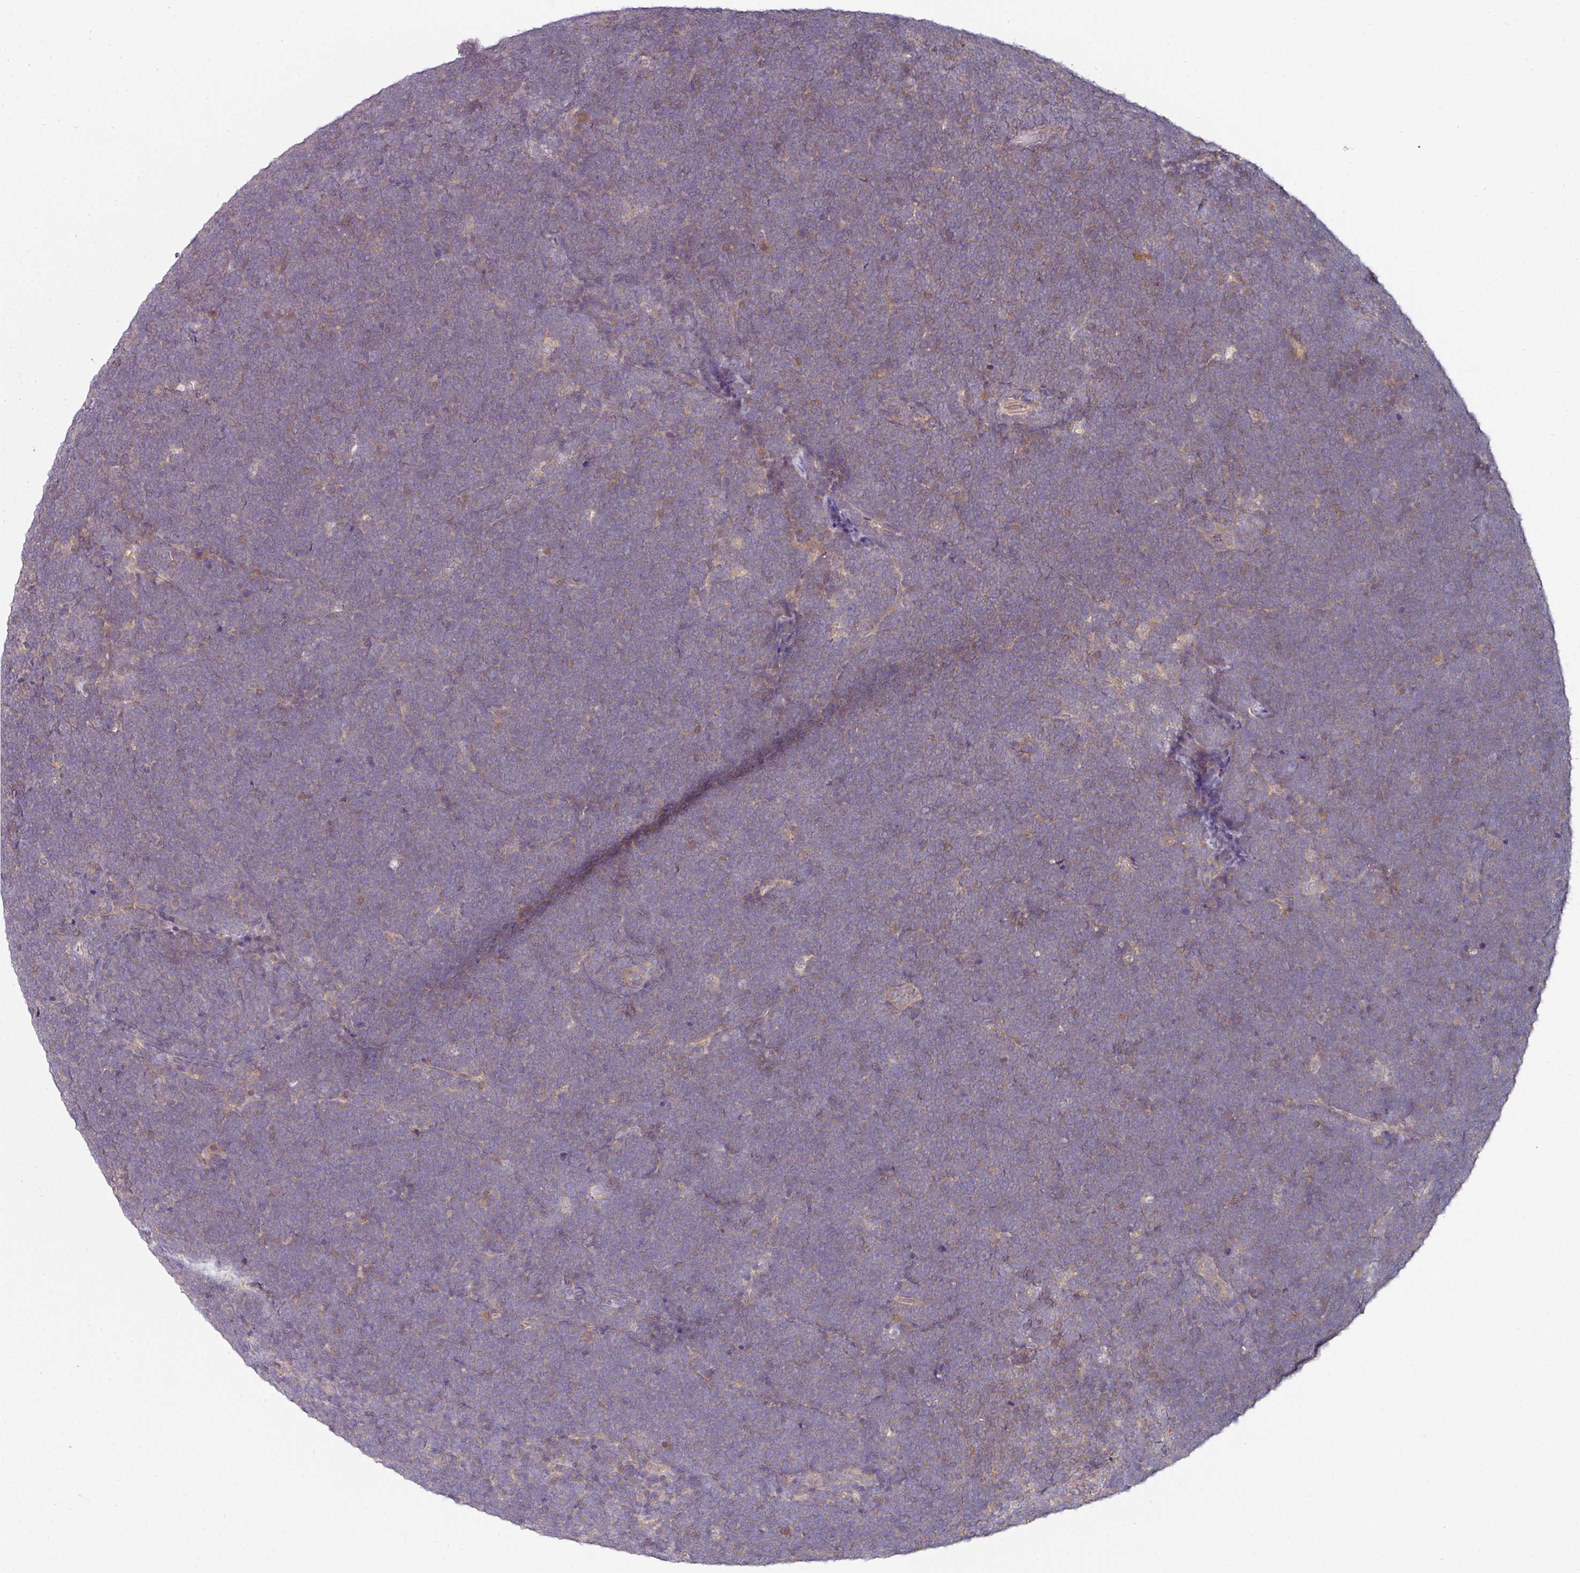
{"staining": {"intensity": "weak", "quantity": "25%-75%", "location": "cytoplasmic/membranous"}, "tissue": "lymphoma", "cell_type": "Tumor cells", "image_type": "cancer", "snomed": [{"axis": "morphology", "description": "Malignant lymphoma, non-Hodgkin's type, High grade"}, {"axis": "topography", "description": "Lymph node"}], "caption": "Brown immunohistochemical staining in malignant lymphoma, non-Hodgkin's type (high-grade) reveals weak cytoplasmic/membranous expression in approximately 25%-75% of tumor cells. (DAB (3,3'-diaminobenzidine) IHC, brown staining for protein, blue staining for nuclei).", "gene": "MAP2K2", "patient": {"sex": "male", "age": 13}}